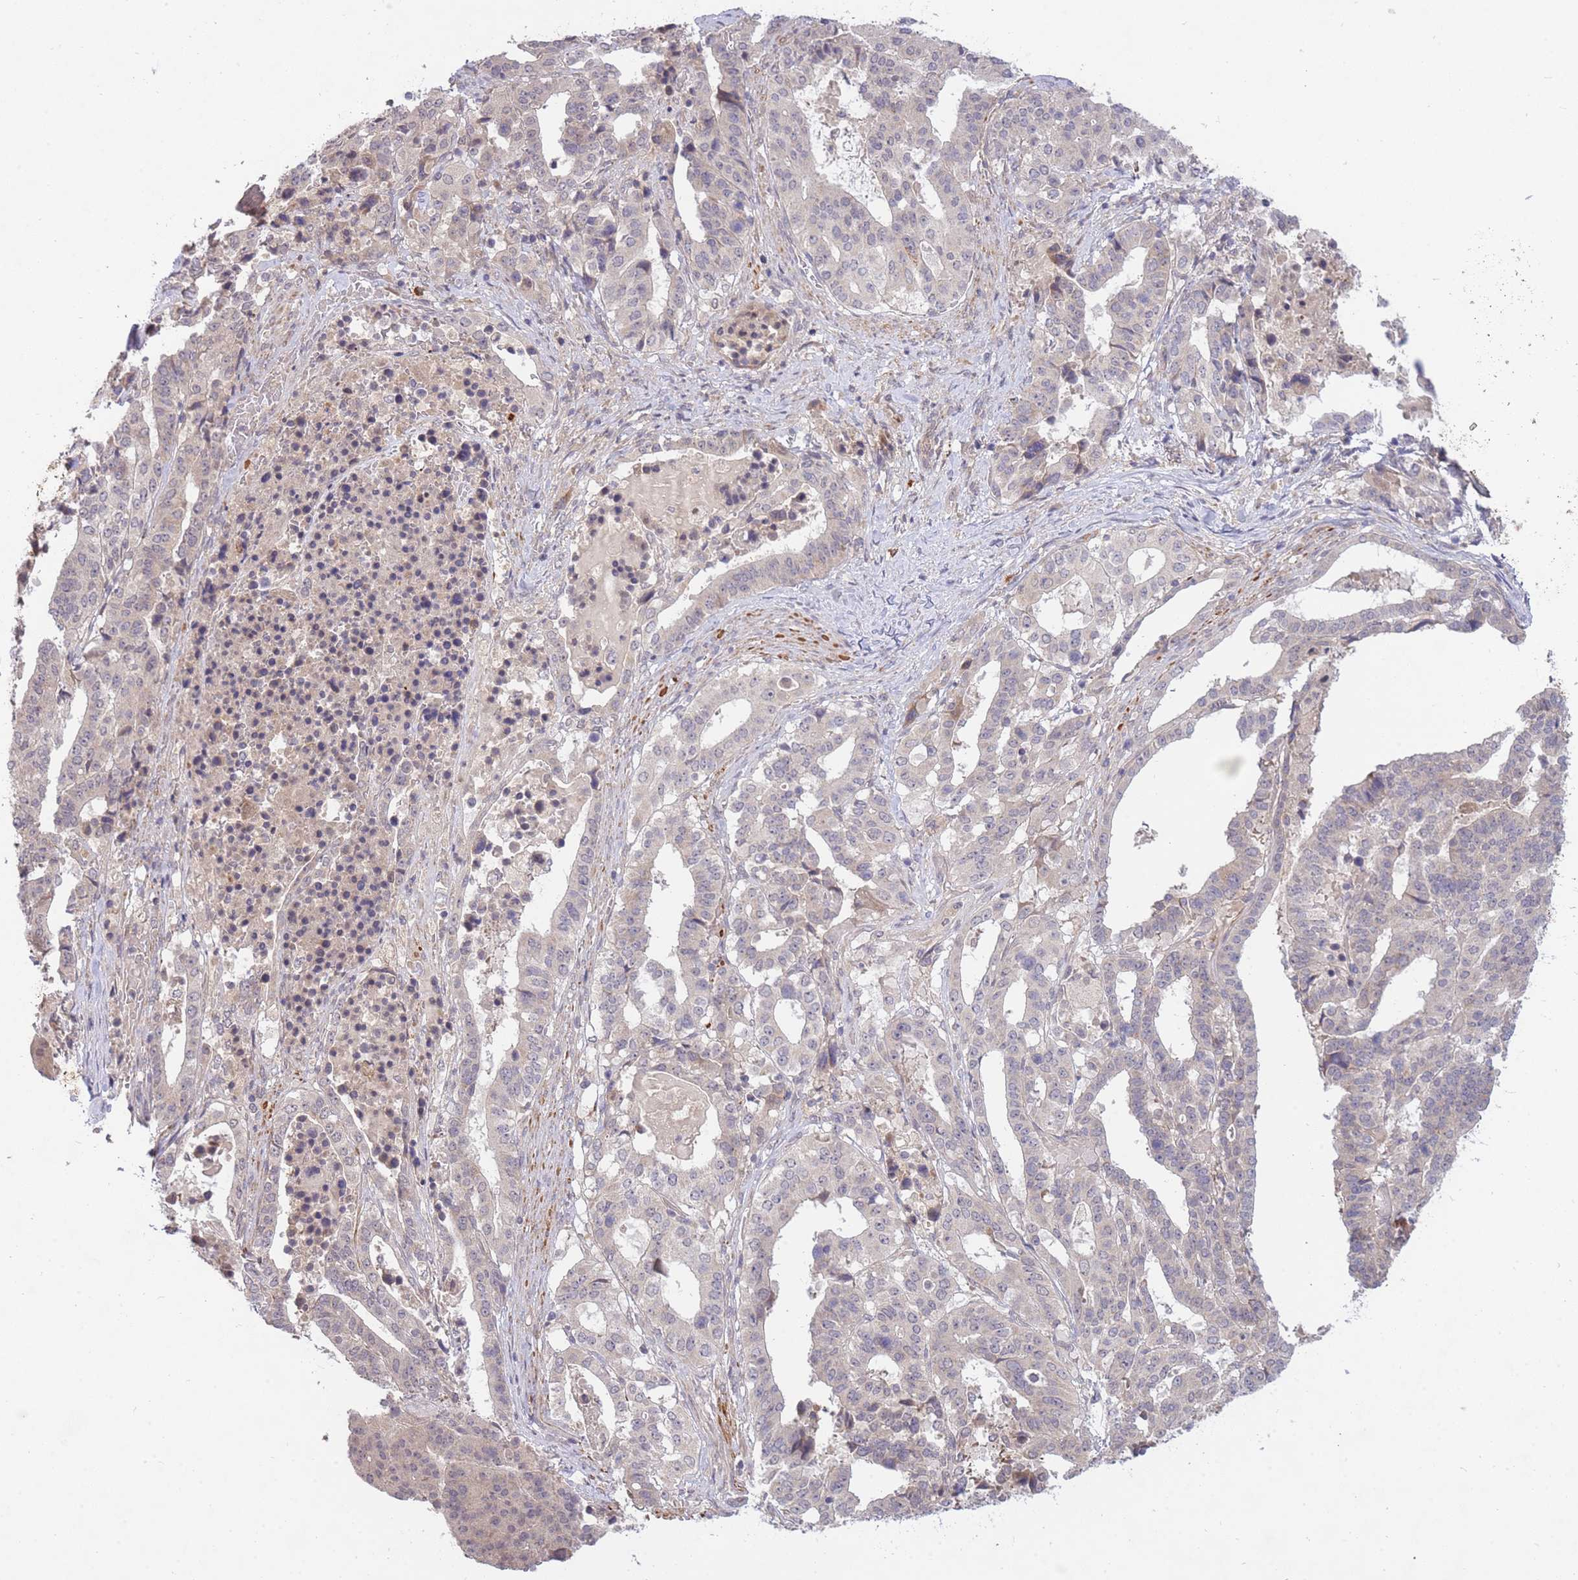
{"staining": {"intensity": "negative", "quantity": "none", "location": "none"}, "tissue": "stomach cancer", "cell_type": "Tumor cells", "image_type": "cancer", "snomed": [{"axis": "morphology", "description": "Adenocarcinoma, NOS"}, {"axis": "topography", "description": "Stomach"}], "caption": "IHC of human stomach adenocarcinoma reveals no positivity in tumor cells.", "gene": "SMC6", "patient": {"sex": "male", "age": 48}}